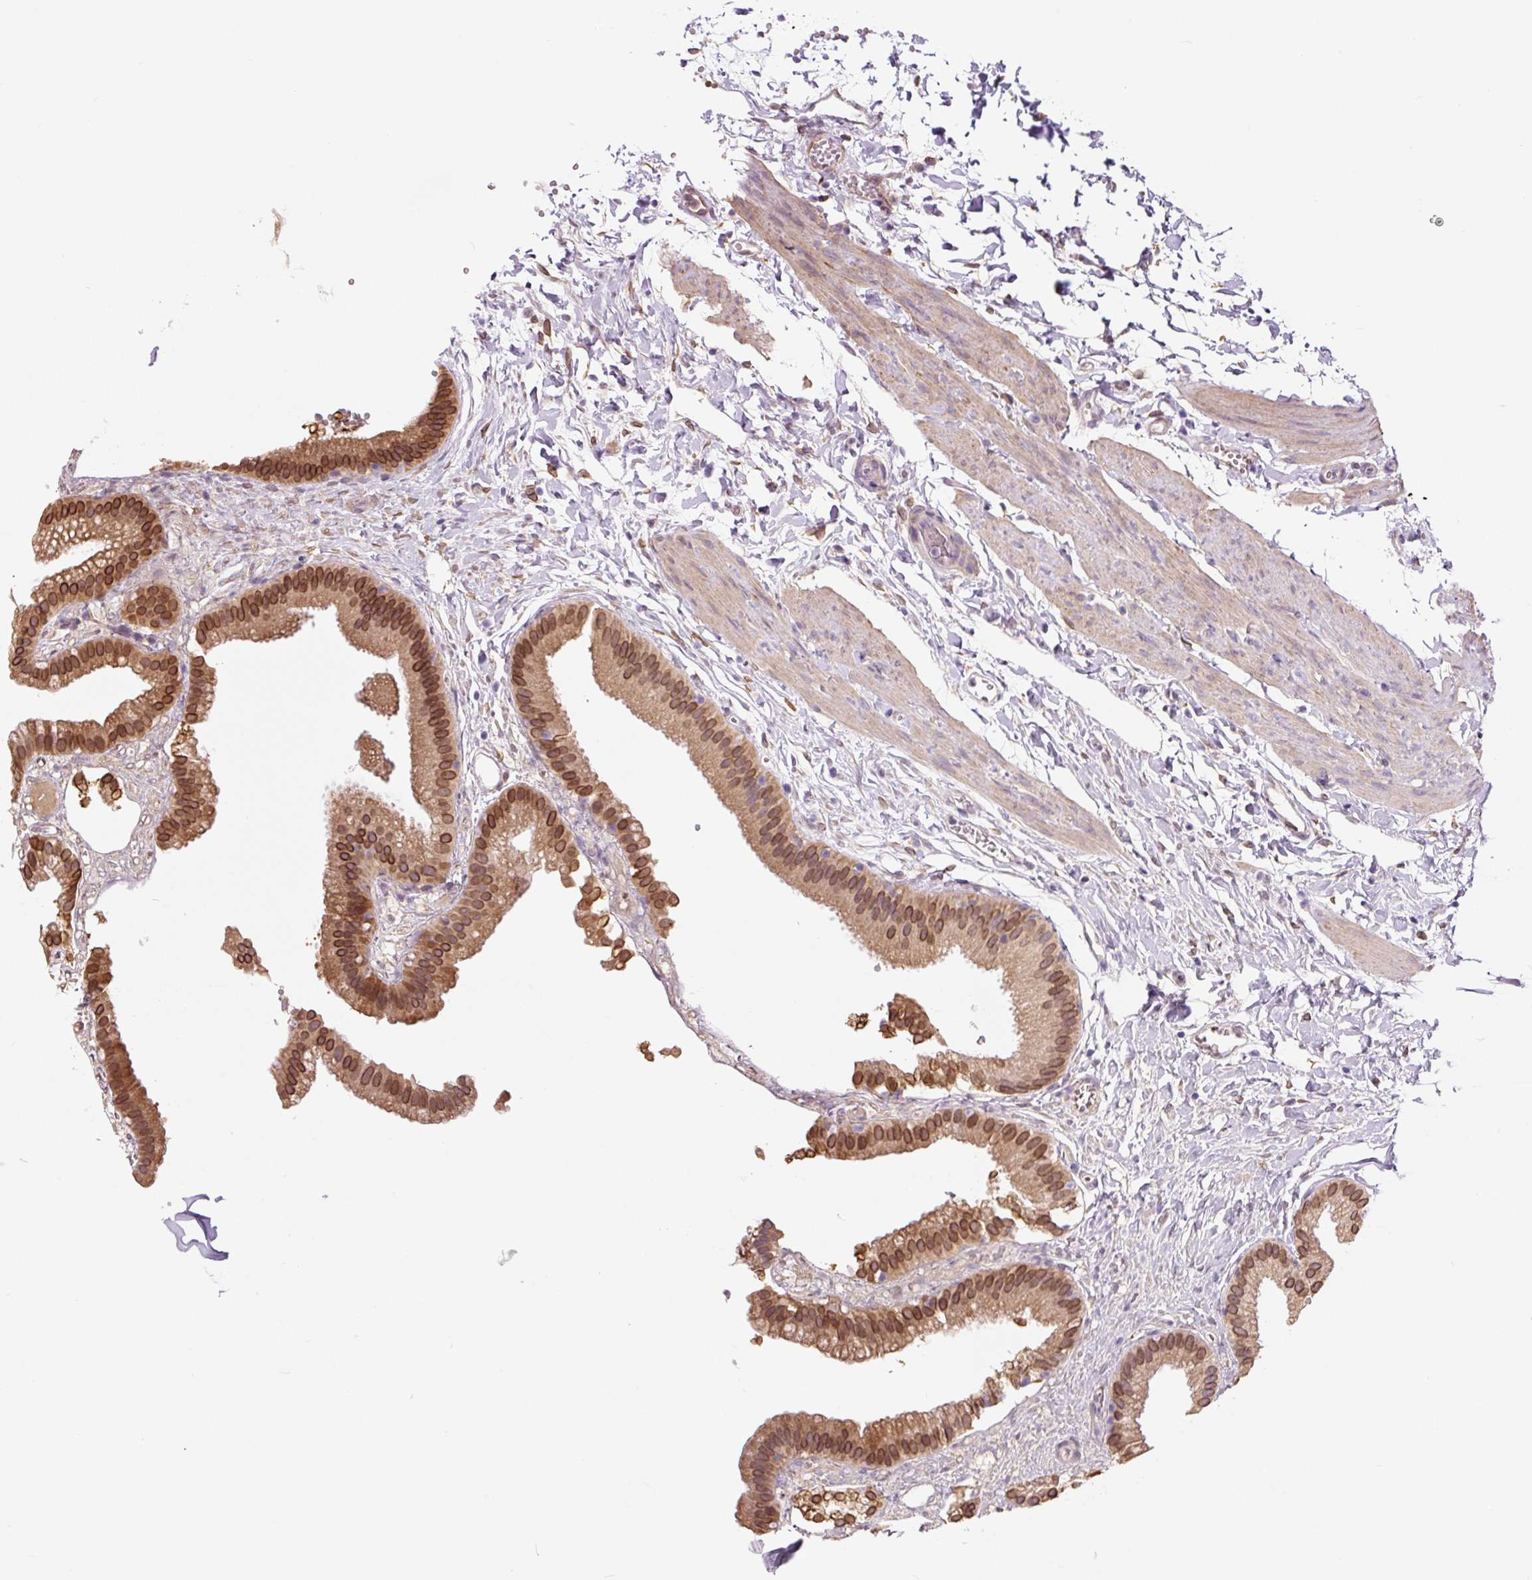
{"staining": {"intensity": "moderate", "quantity": ">75%", "location": "cytoplasmic/membranous,nuclear"}, "tissue": "gallbladder", "cell_type": "Glandular cells", "image_type": "normal", "snomed": [{"axis": "morphology", "description": "Normal tissue, NOS"}, {"axis": "topography", "description": "Gallbladder"}], "caption": "This is a photomicrograph of immunohistochemistry staining of normal gallbladder, which shows moderate expression in the cytoplasmic/membranous,nuclear of glandular cells.", "gene": "ASRGL1", "patient": {"sex": "female", "age": 63}}